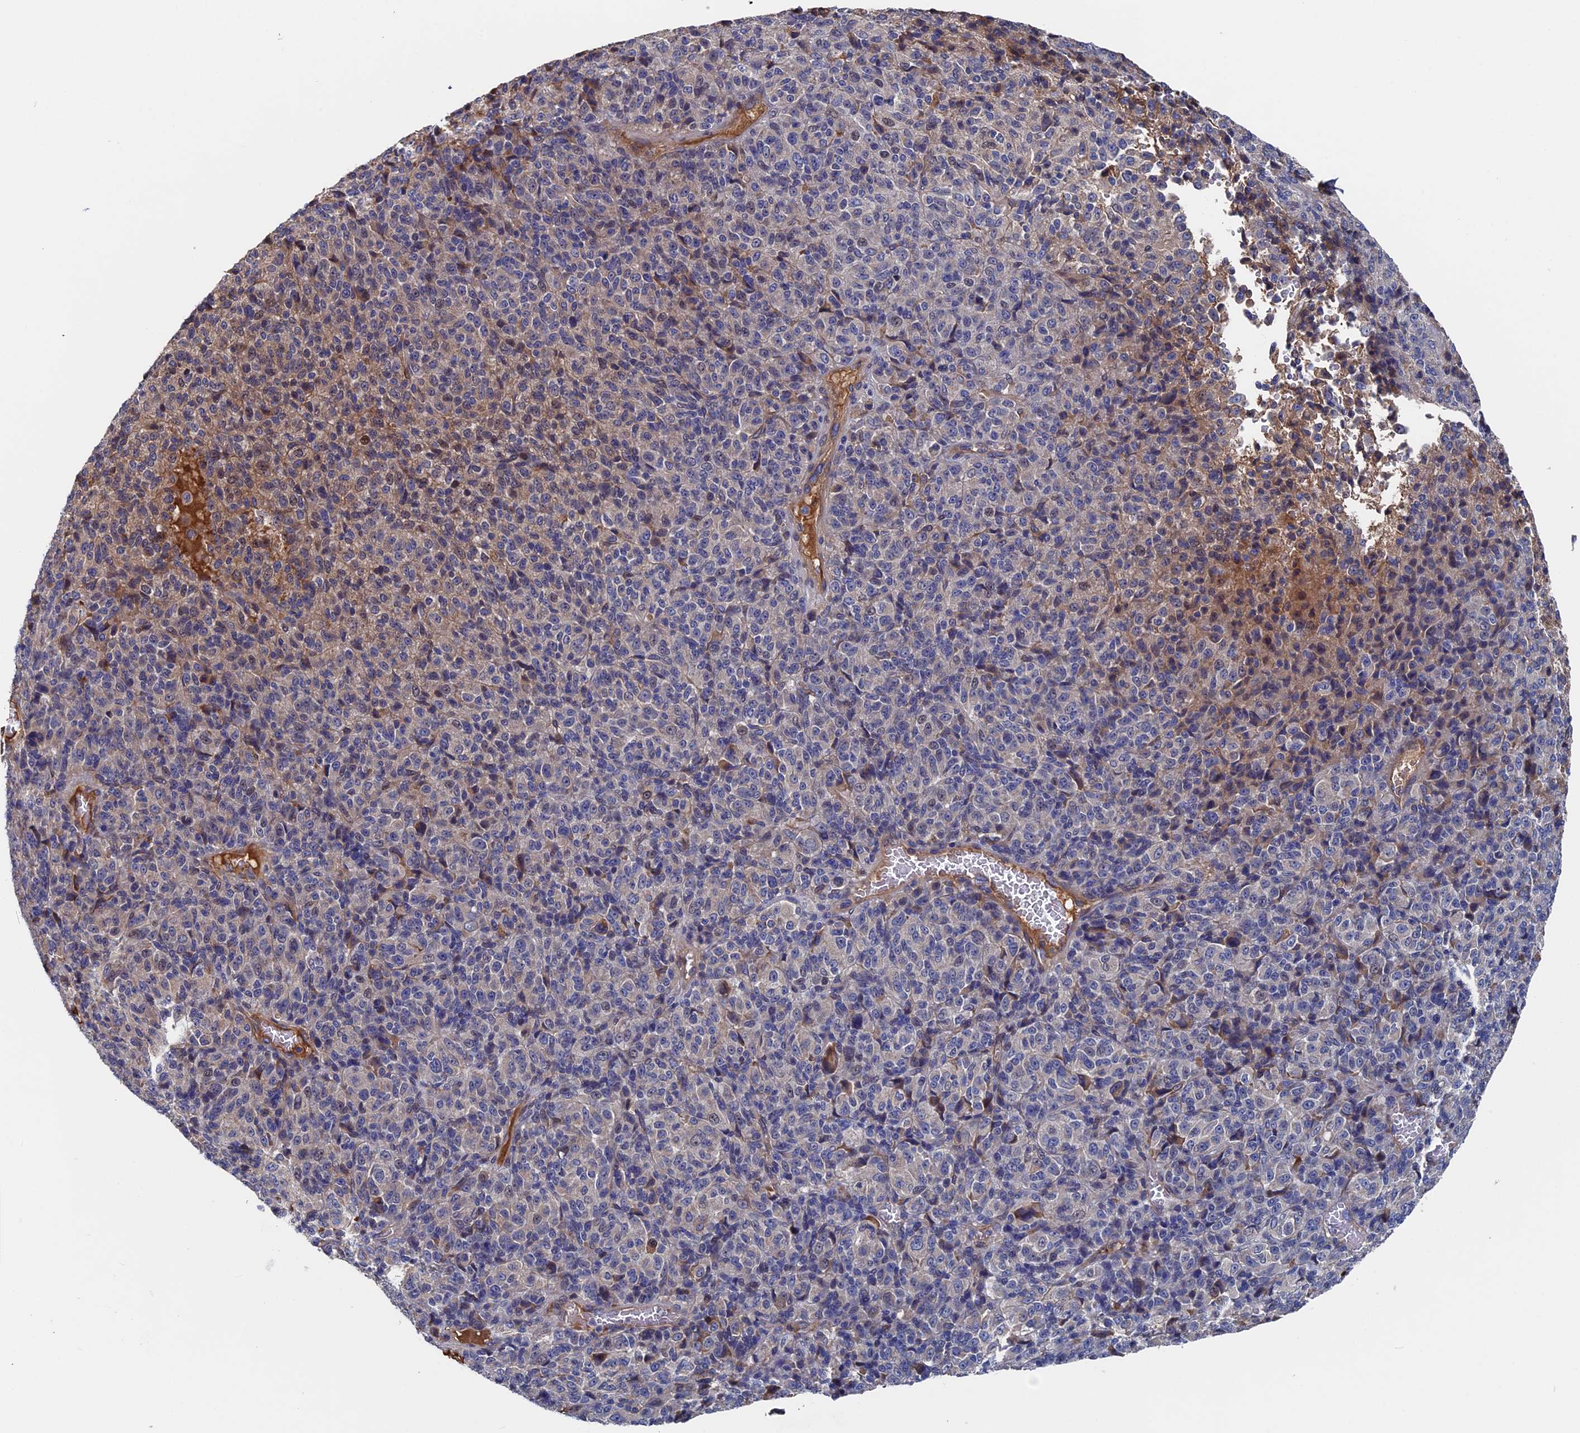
{"staining": {"intensity": "weak", "quantity": "<25%", "location": "cytoplasmic/membranous"}, "tissue": "melanoma", "cell_type": "Tumor cells", "image_type": "cancer", "snomed": [{"axis": "morphology", "description": "Malignant melanoma, Metastatic site"}, {"axis": "topography", "description": "Brain"}], "caption": "High magnification brightfield microscopy of malignant melanoma (metastatic site) stained with DAB (brown) and counterstained with hematoxylin (blue): tumor cells show no significant expression.", "gene": "RPUSD1", "patient": {"sex": "female", "age": 56}}